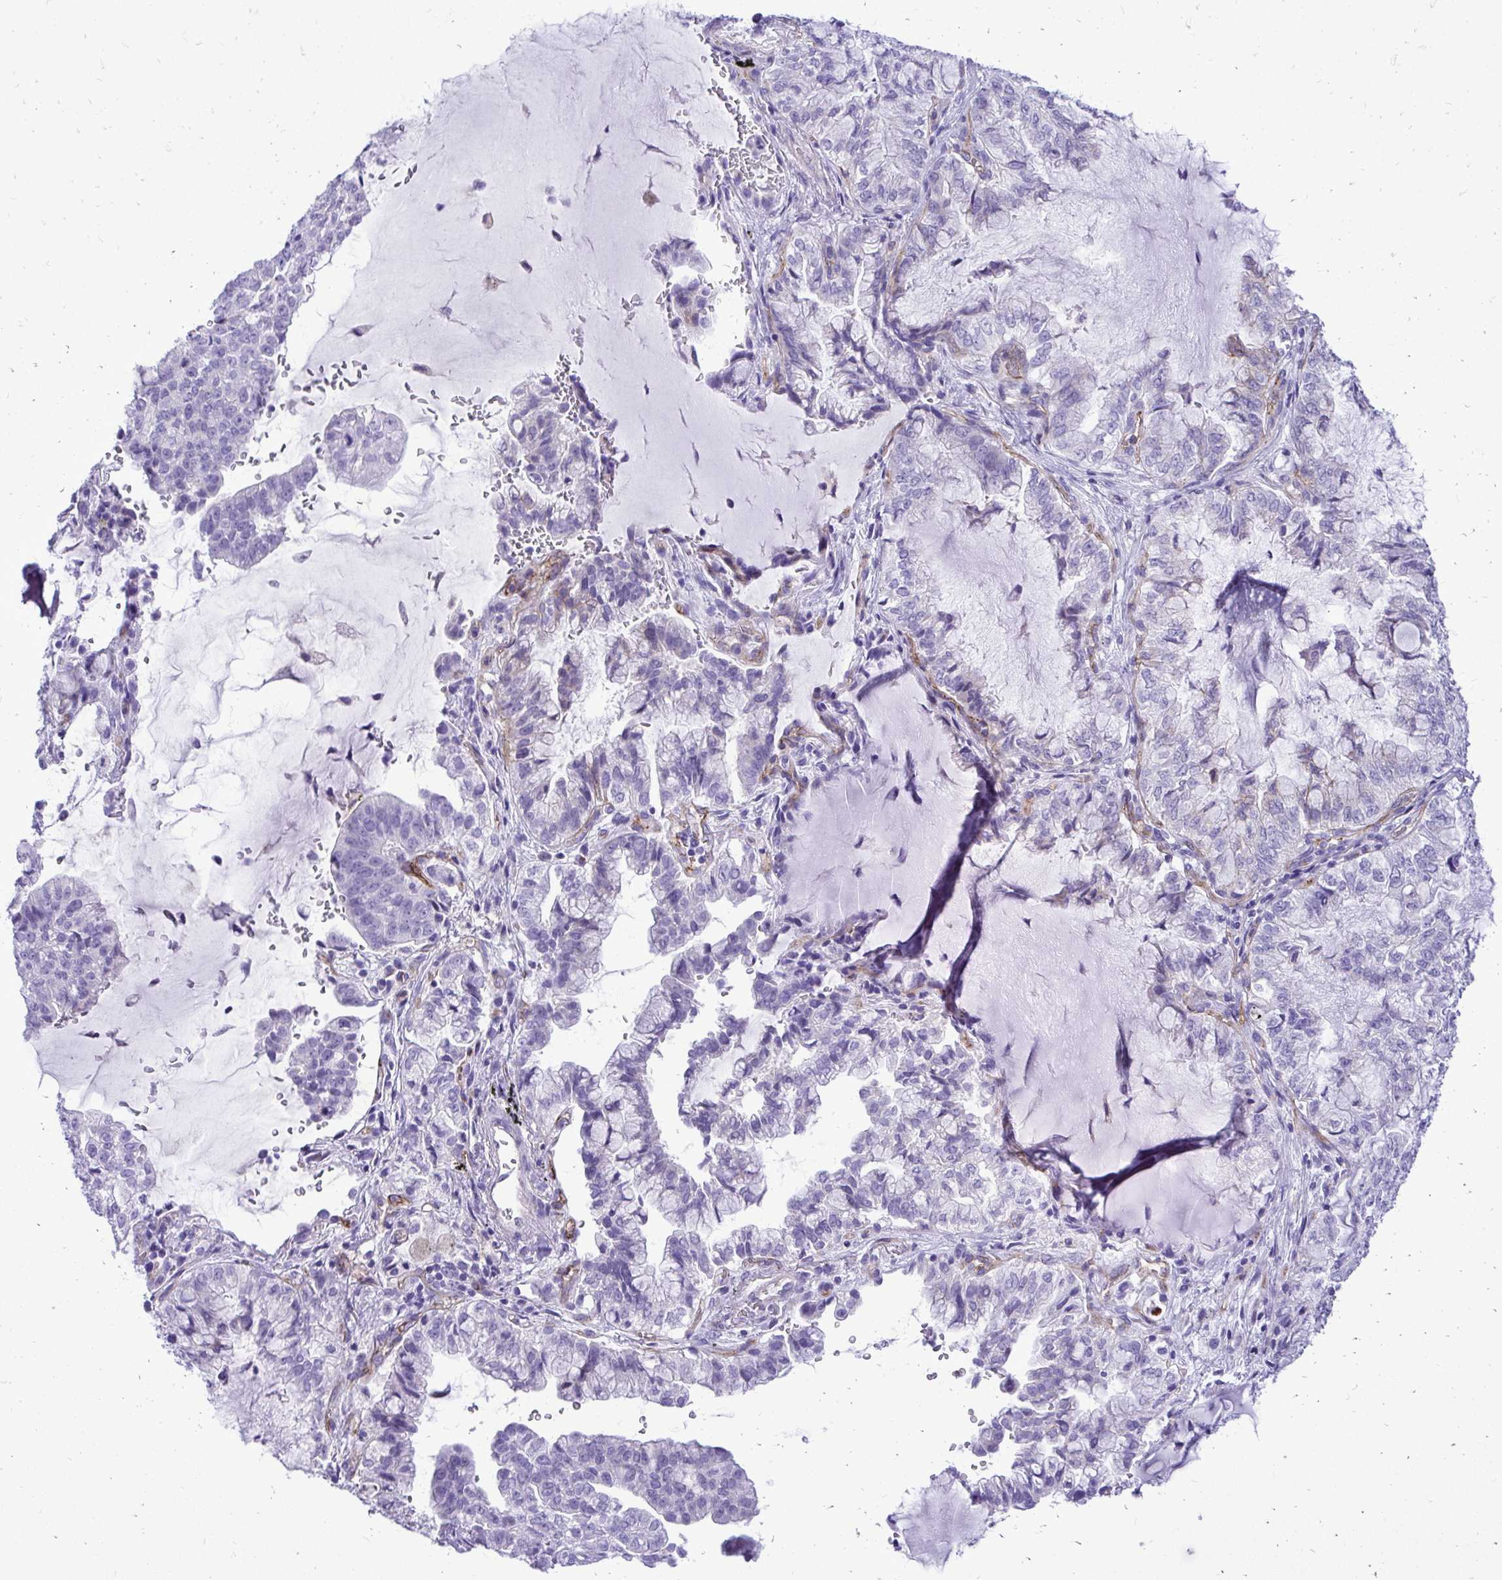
{"staining": {"intensity": "negative", "quantity": "none", "location": "none"}, "tissue": "lung cancer", "cell_type": "Tumor cells", "image_type": "cancer", "snomed": [{"axis": "morphology", "description": "Adenocarcinoma, NOS"}, {"axis": "topography", "description": "Lymph node"}, {"axis": "topography", "description": "Lung"}], "caption": "This is a photomicrograph of immunohistochemistry (IHC) staining of lung cancer, which shows no staining in tumor cells. (Stains: DAB immunohistochemistry with hematoxylin counter stain, Microscopy: brightfield microscopy at high magnification).", "gene": "PELI3", "patient": {"sex": "male", "age": 66}}